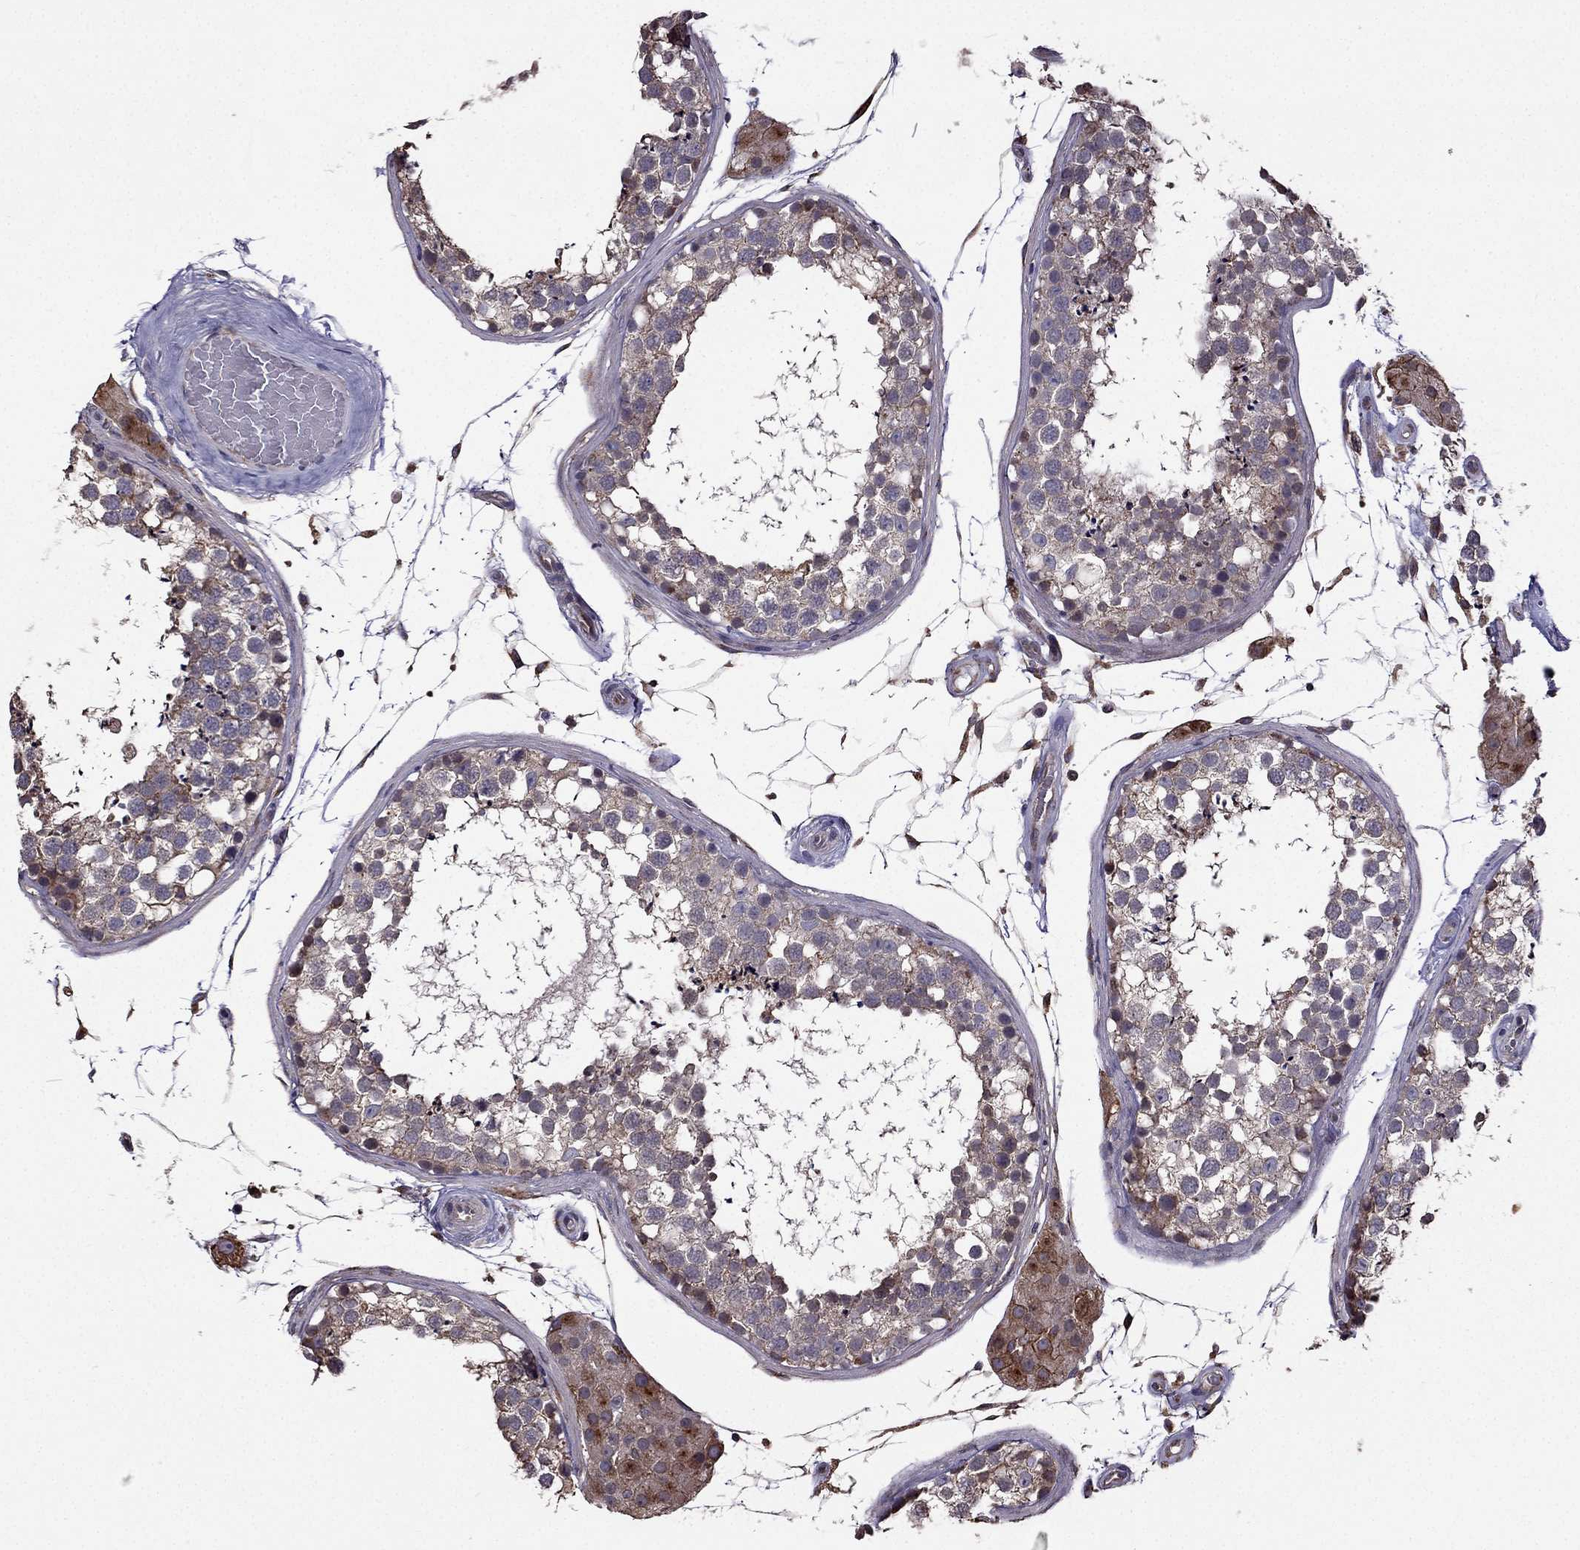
{"staining": {"intensity": "moderate", "quantity": "<25%", "location": "cytoplasmic/membranous"}, "tissue": "testis", "cell_type": "Cells in seminiferous ducts", "image_type": "normal", "snomed": [{"axis": "morphology", "description": "Normal tissue, NOS"}, {"axis": "morphology", "description": "Seminoma, NOS"}, {"axis": "topography", "description": "Testis"}], "caption": "High-magnification brightfield microscopy of benign testis stained with DAB (3,3'-diaminobenzidine) (brown) and counterstained with hematoxylin (blue). cells in seminiferous ducts exhibit moderate cytoplasmic/membranous positivity is appreciated in about<25% of cells. (Stains: DAB in brown, nuclei in blue, Microscopy: brightfield microscopy at high magnification).", "gene": "IKBIP", "patient": {"sex": "male", "age": 65}}